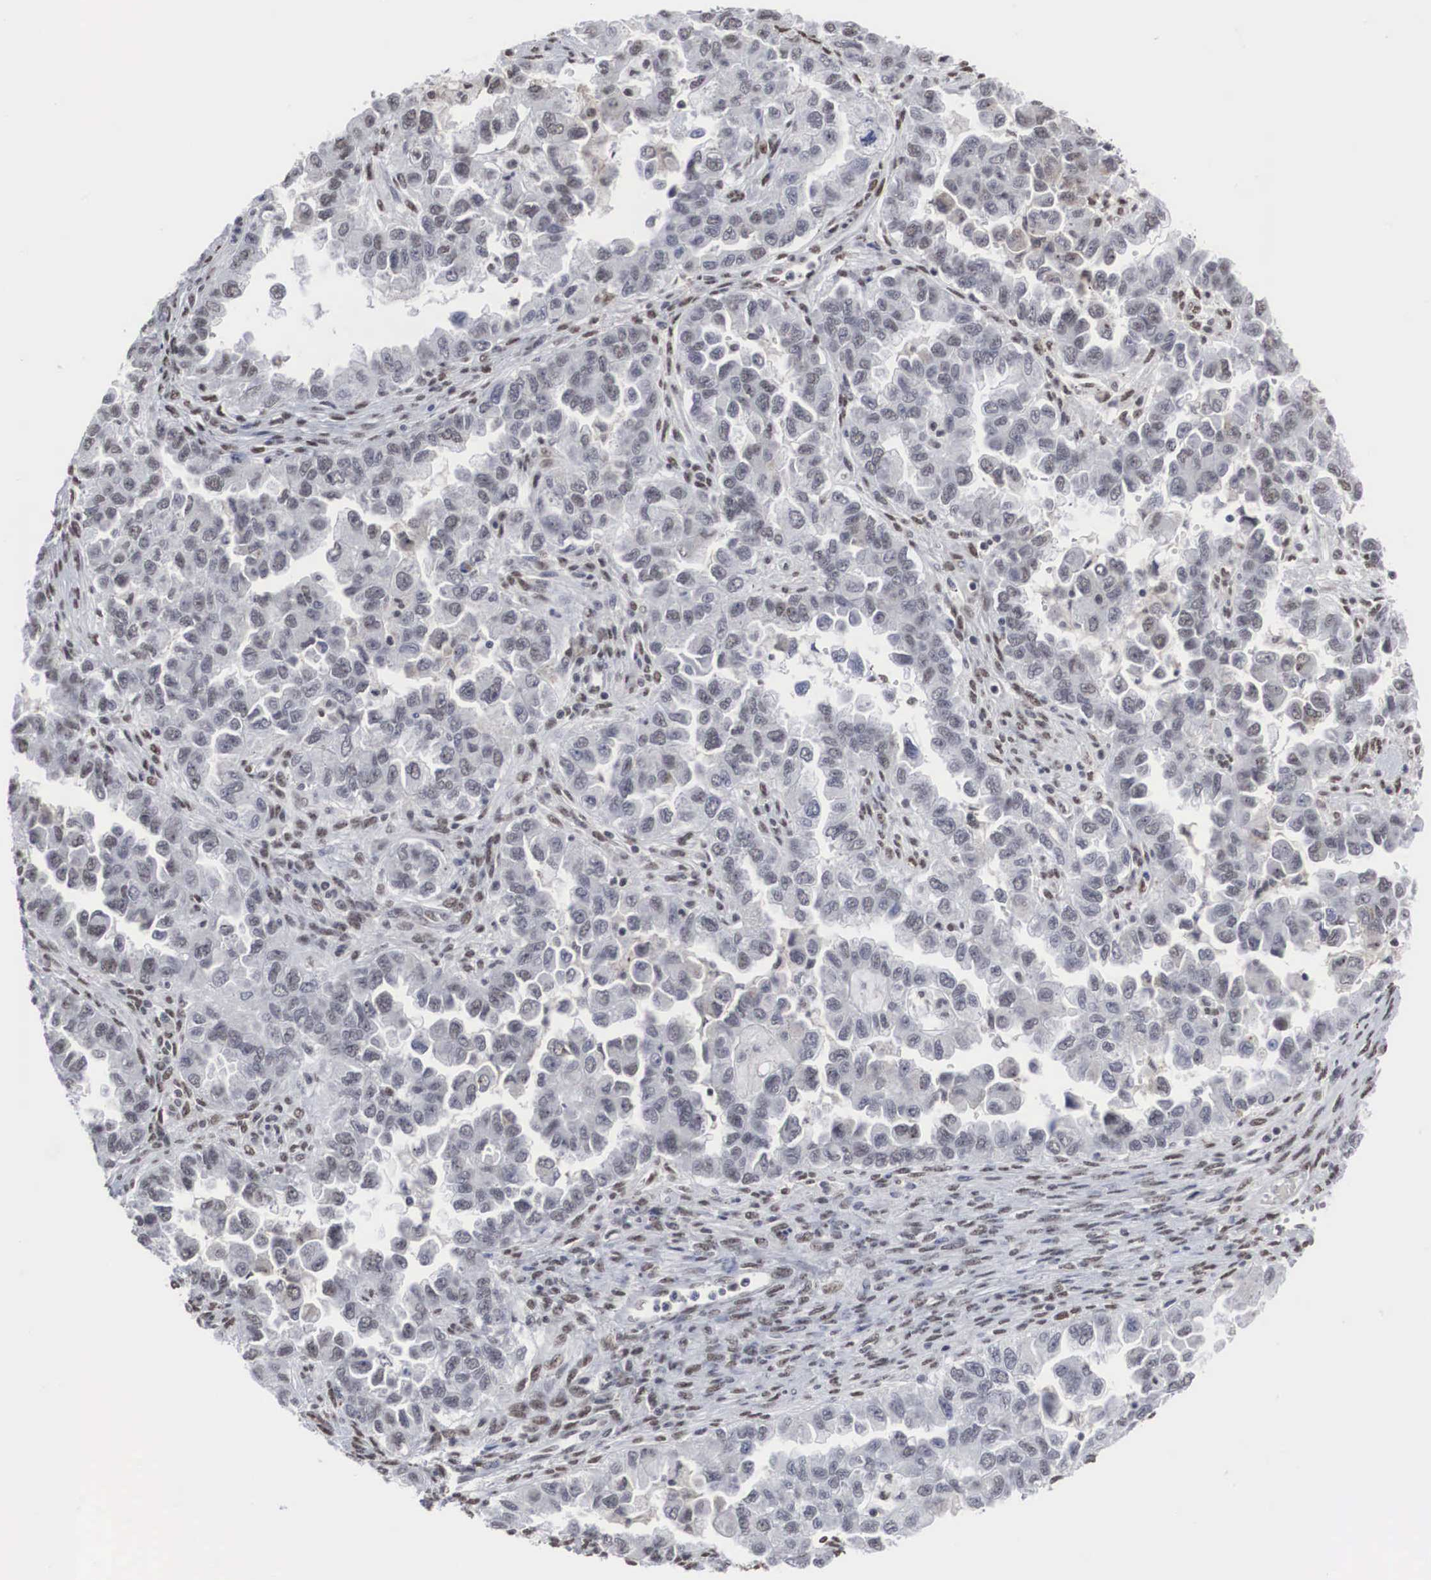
{"staining": {"intensity": "weak", "quantity": "<25%", "location": "nuclear"}, "tissue": "ovarian cancer", "cell_type": "Tumor cells", "image_type": "cancer", "snomed": [{"axis": "morphology", "description": "Cystadenocarcinoma, serous, NOS"}, {"axis": "topography", "description": "Ovary"}], "caption": "A high-resolution photomicrograph shows IHC staining of ovarian cancer (serous cystadenocarcinoma), which exhibits no significant positivity in tumor cells.", "gene": "AUTS2", "patient": {"sex": "female", "age": 84}}